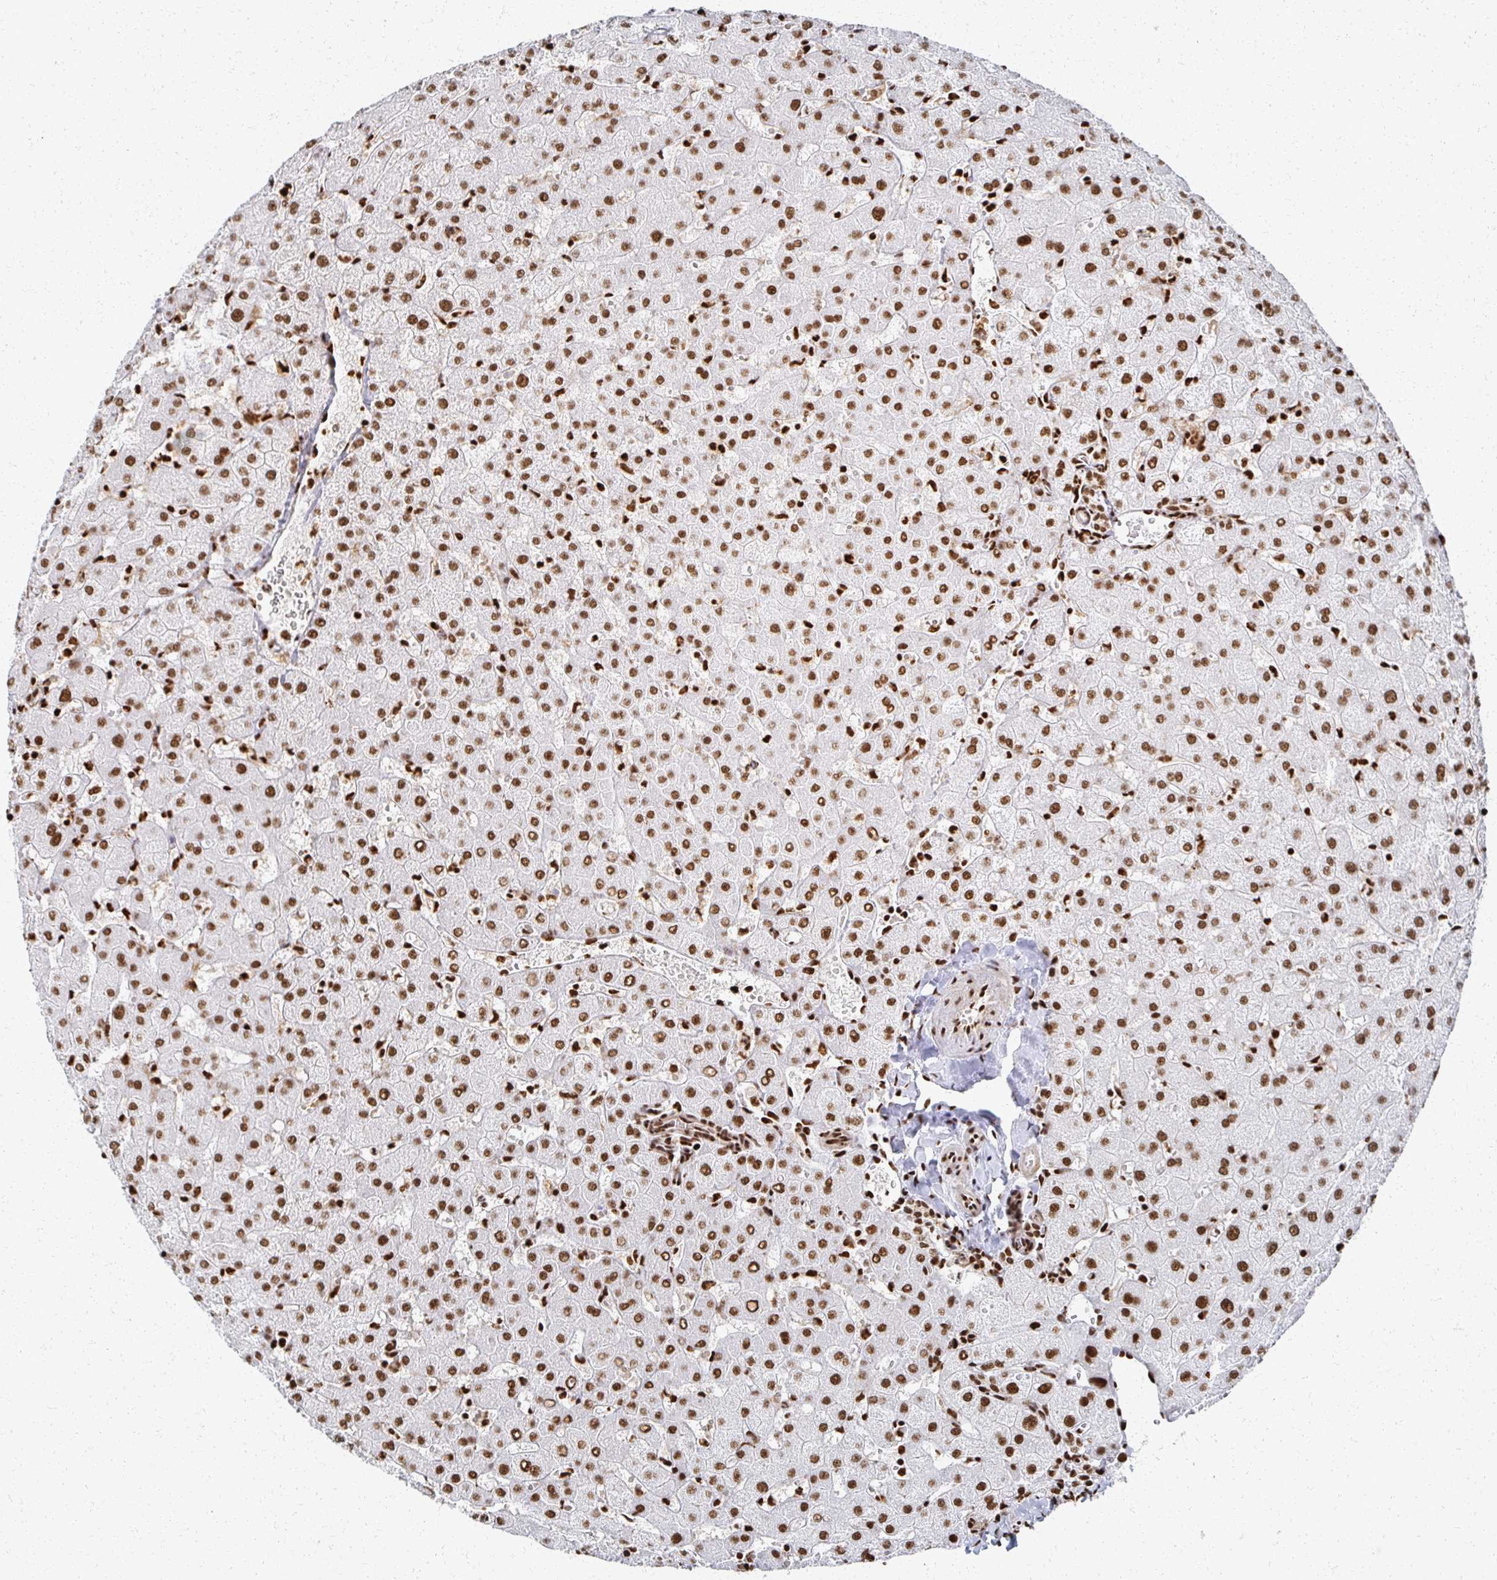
{"staining": {"intensity": "strong", "quantity": "25%-75%", "location": "nuclear"}, "tissue": "liver", "cell_type": "Cholangiocytes", "image_type": "normal", "snomed": [{"axis": "morphology", "description": "Normal tissue, NOS"}, {"axis": "topography", "description": "Liver"}], "caption": "Liver was stained to show a protein in brown. There is high levels of strong nuclear staining in about 25%-75% of cholangiocytes. (DAB (3,3'-diaminobenzidine) IHC, brown staining for protein, blue staining for nuclei).", "gene": "RBBP4", "patient": {"sex": "female", "age": 63}}